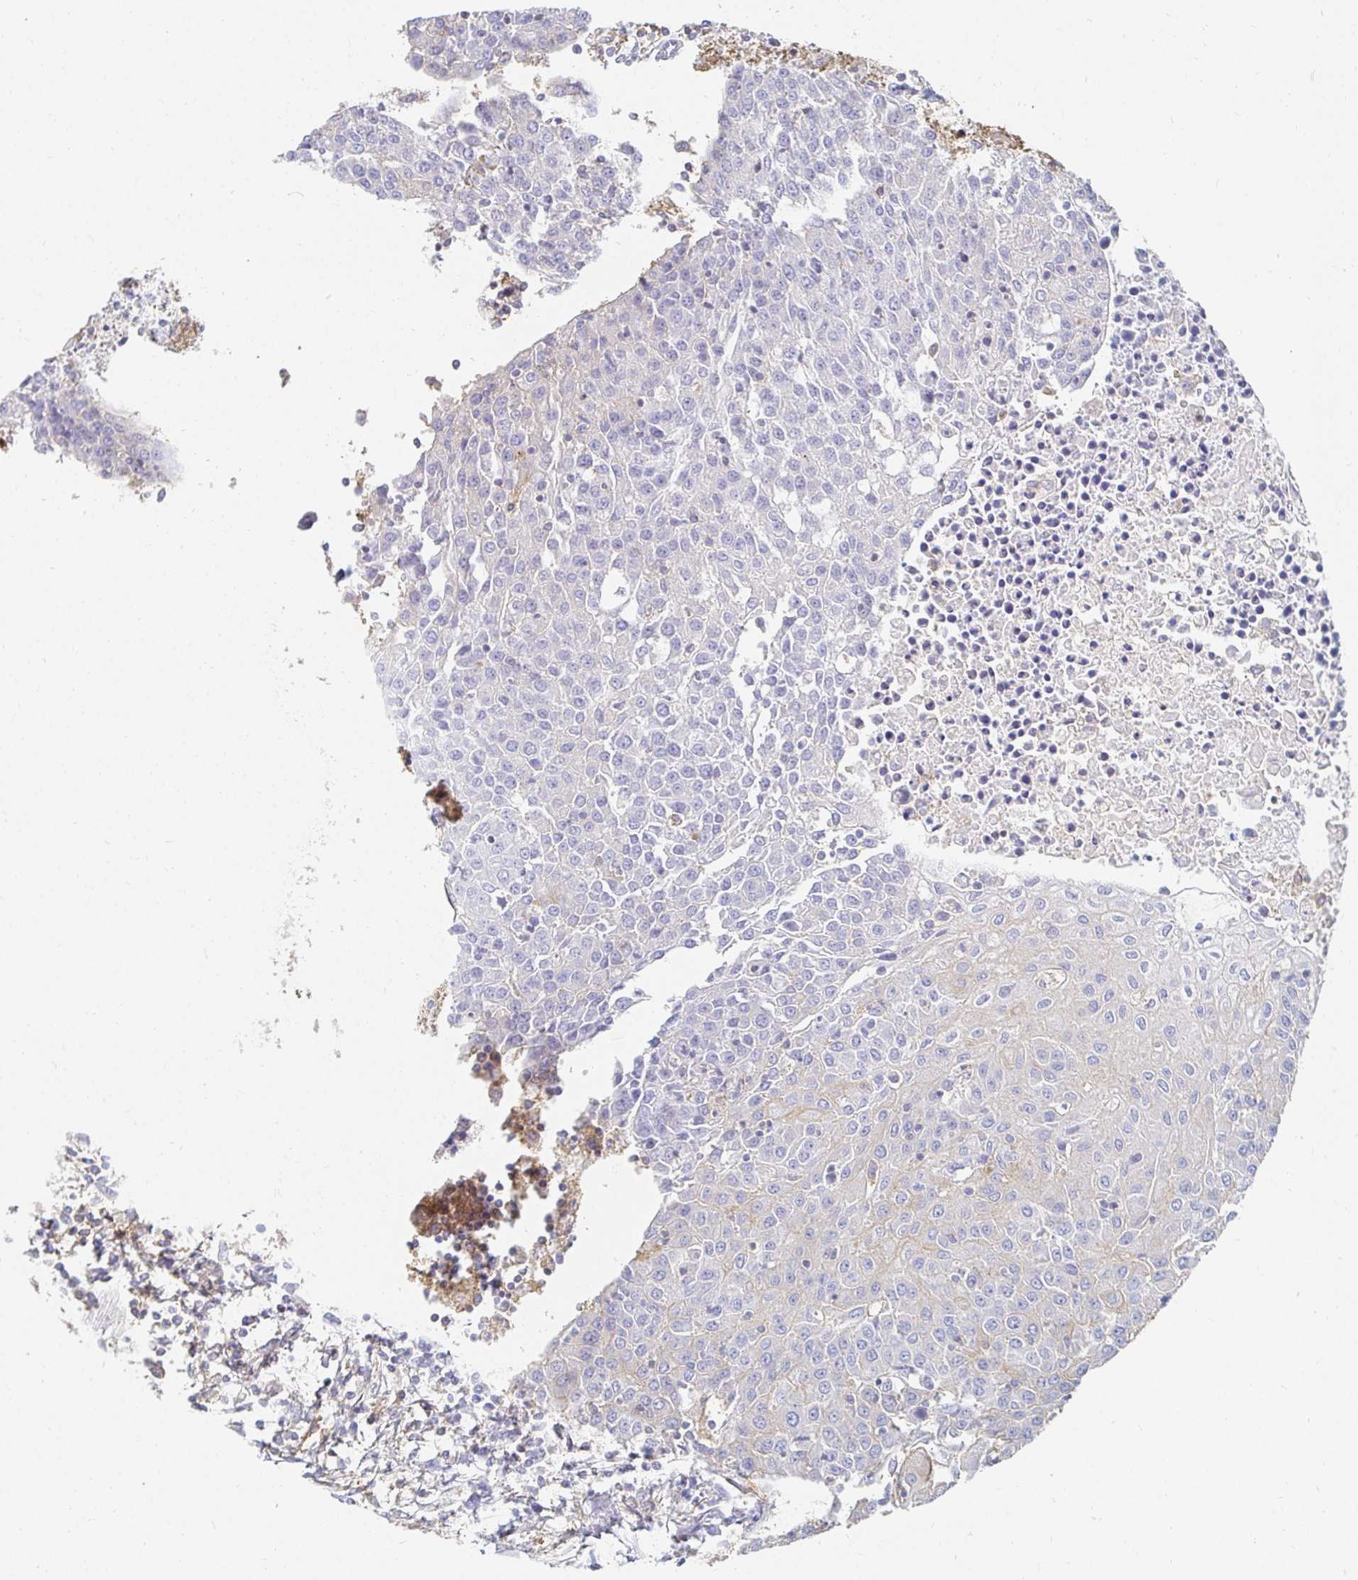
{"staining": {"intensity": "negative", "quantity": "none", "location": "none"}, "tissue": "urothelial cancer", "cell_type": "Tumor cells", "image_type": "cancer", "snomed": [{"axis": "morphology", "description": "Urothelial carcinoma, High grade"}, {"axis": "topography", "description": "Urinary bladder"}], "caption": "This is a image of immunohistochemistry staining of urothelial cancer, which shows no positivity in tumor cells.", "gene": "TSPAN19", "patient": {"sex": "female", "age": 85}}